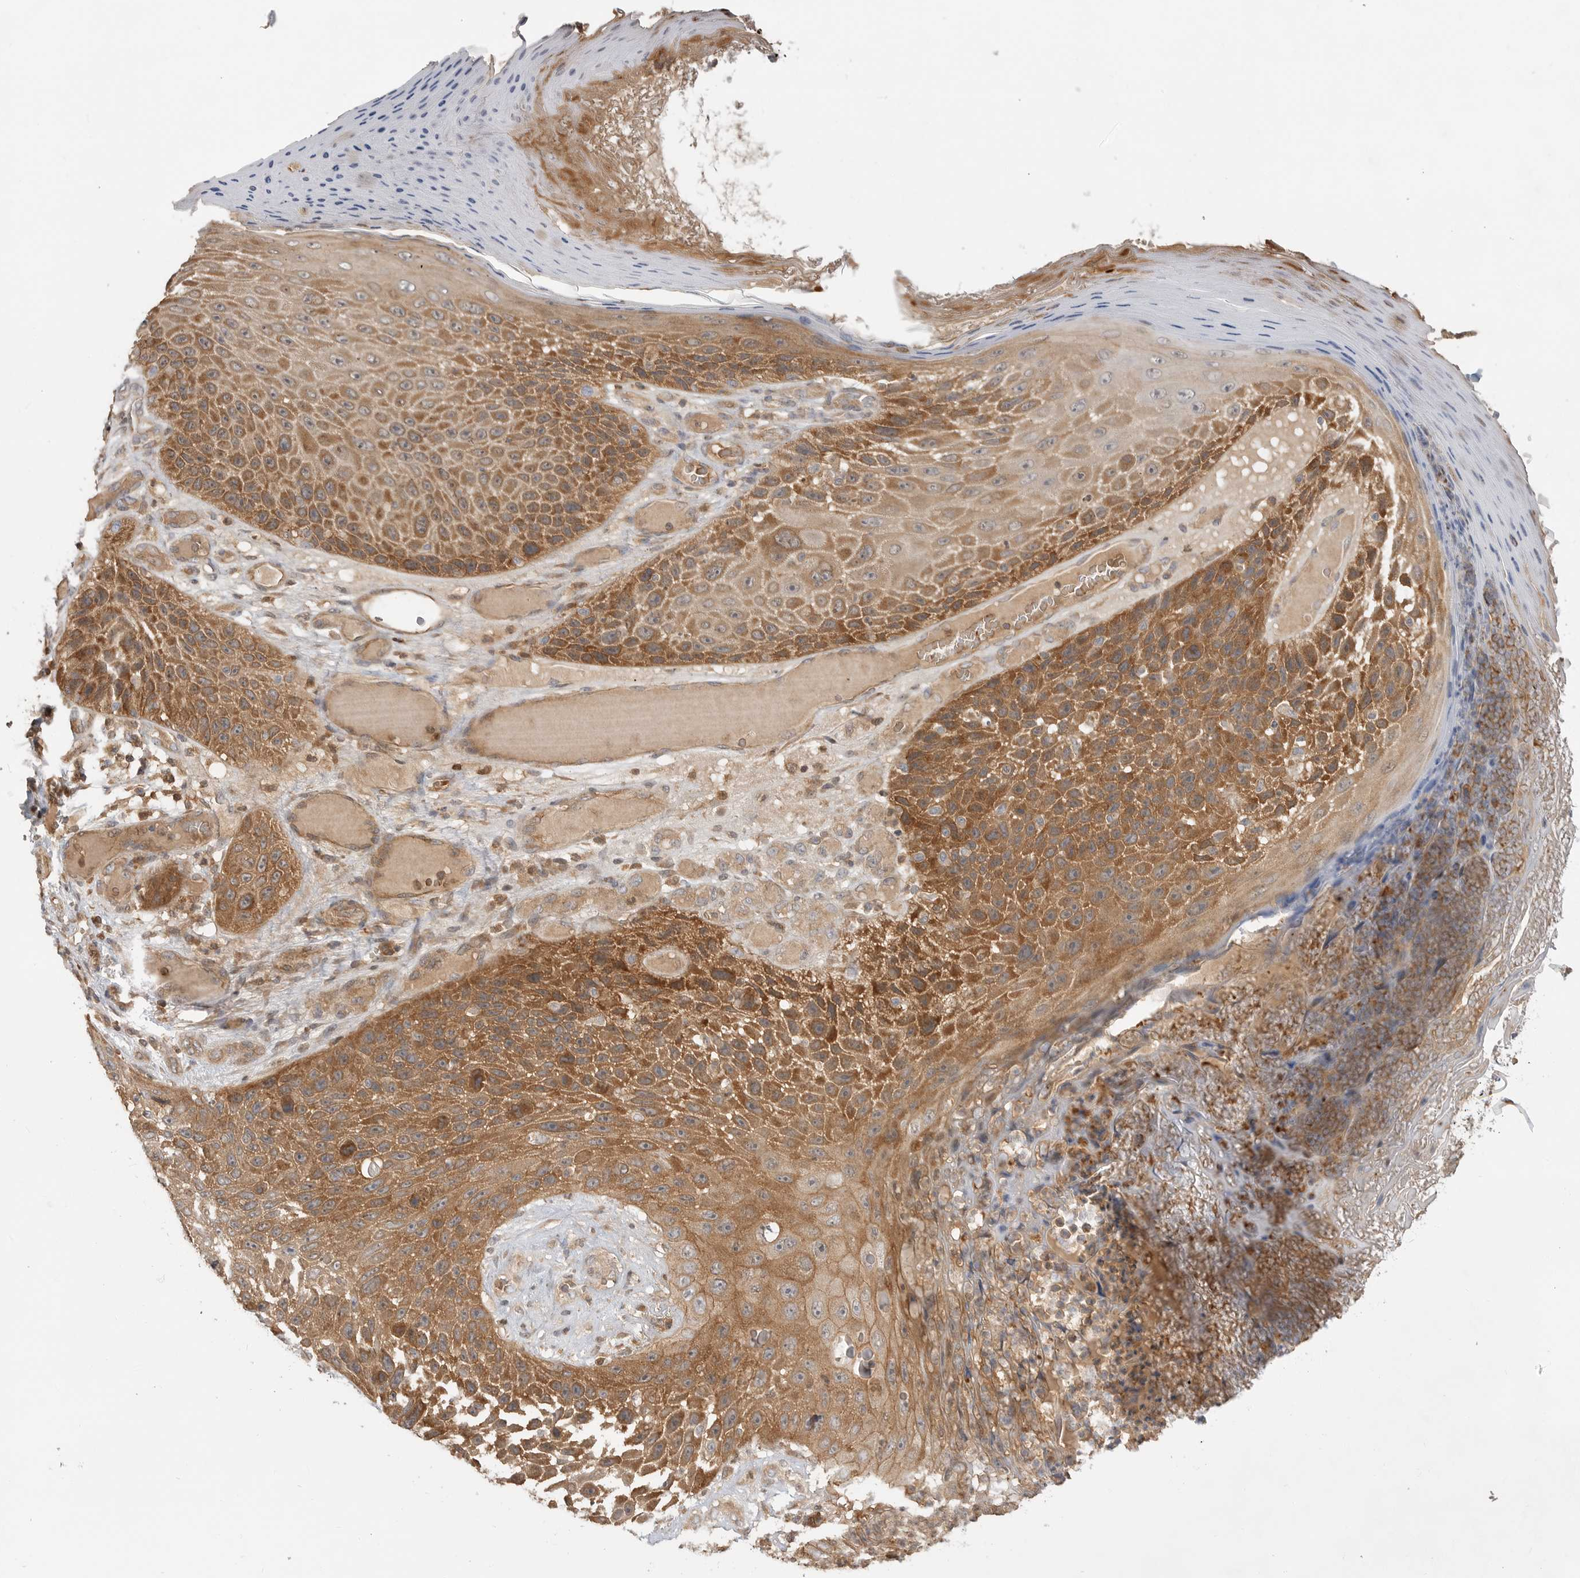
{"staining": {"intensity": "moderate", "quantity": ">75%", "location": "cytoplasmic/membranous"}, "tissue": "skin cancer", "cell_type": "Tumor cells", "image_type": "cancer", "snomed": [{"axis": "morphology", "description": "Squamous cell carcinoma, NOS"}, {"axis": "topography", "description": "Skin"}], "caption": "Brown immunohistochemical staining in human skin cancer displays moderate cytoplasmic/membranous positivity in approximately >75% of tumor cells. Nuclei are stained in blue.", "gene": "CLDN12", "patient": {"sex": "female", "age": 88}}